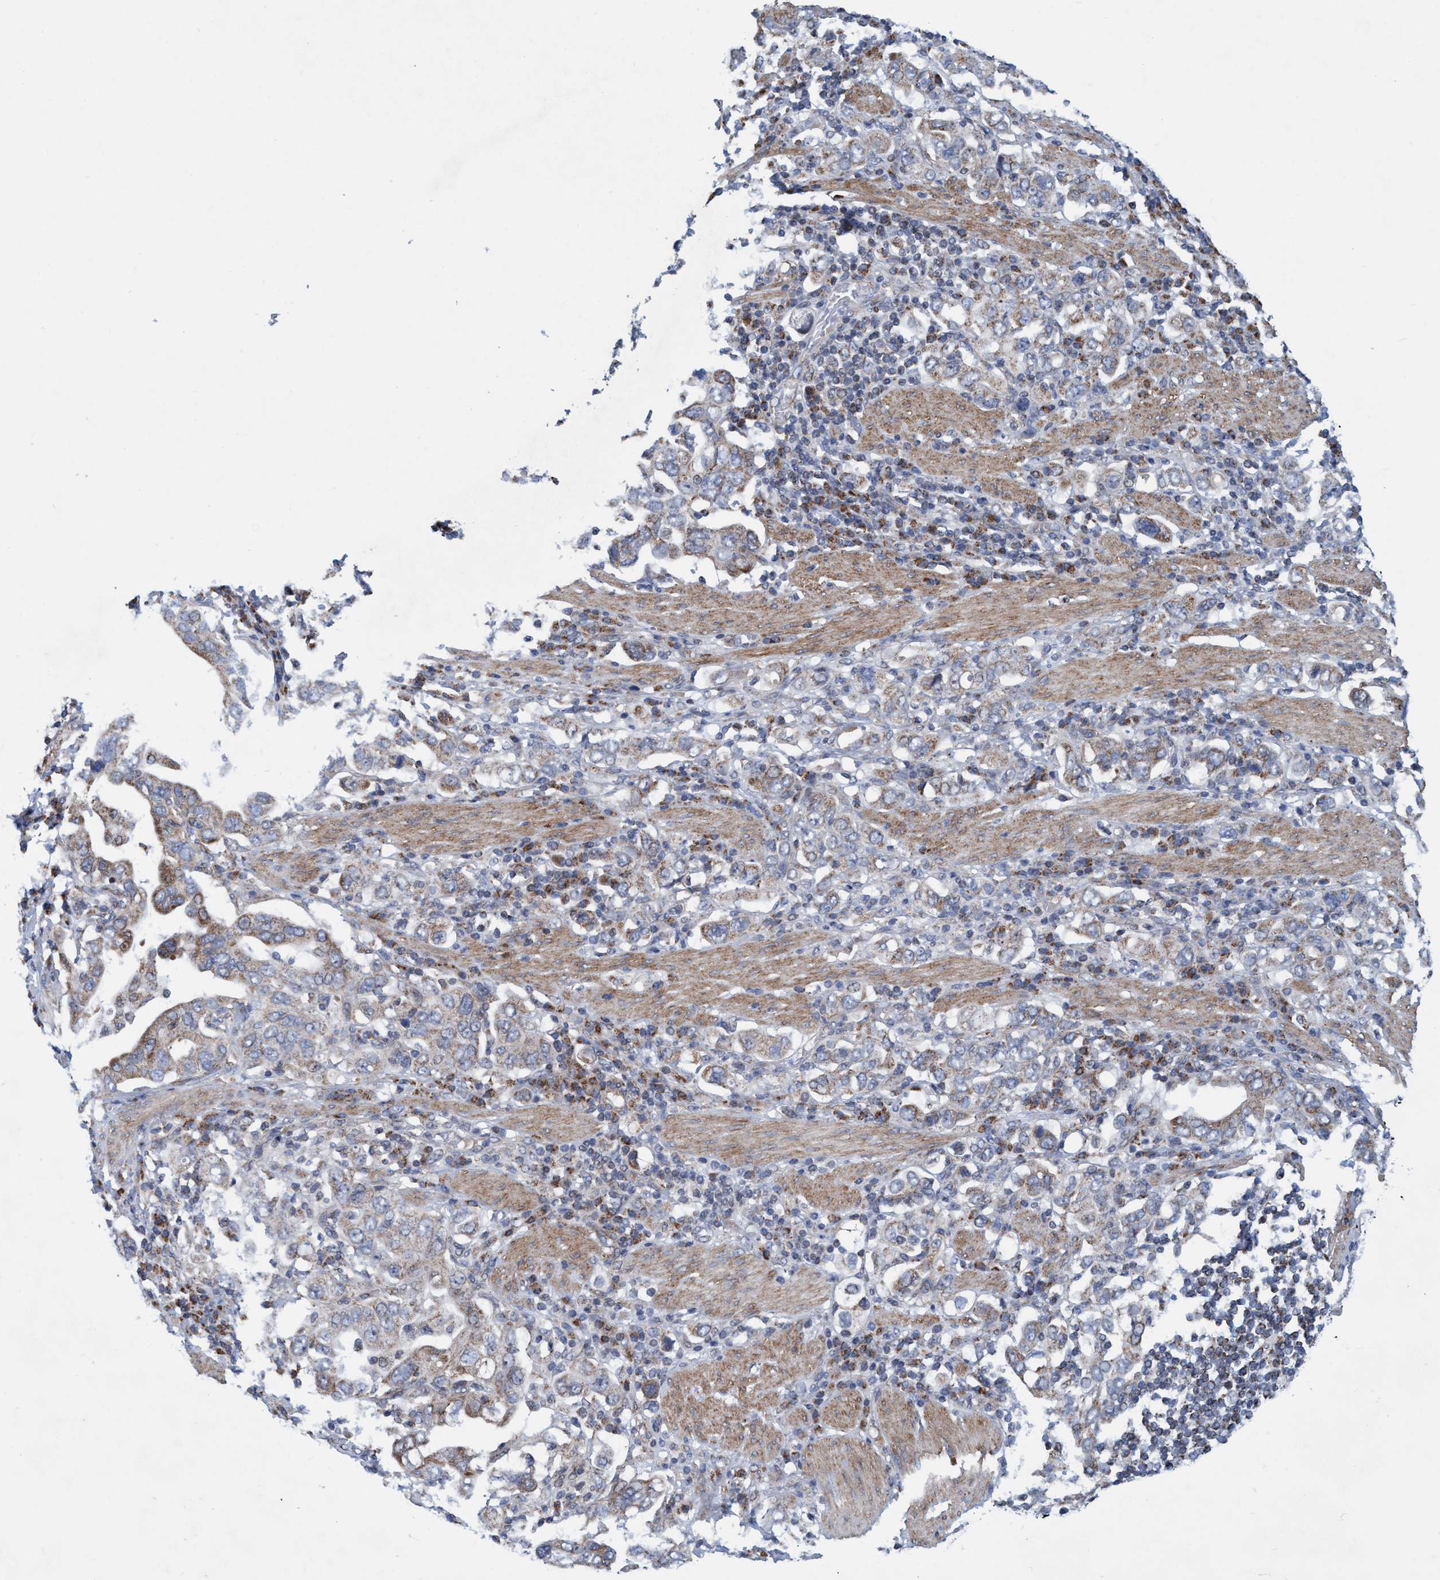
{"staining": {"intensity": "weak", "quantity": "25%-75%", "location": "cytoplasmic/membranous"}, "tissue": "stomach cancer", "cell_type": "Tumor cells", "image_type": "cancer", "snomed": [{"axis": "morphology", "description": "Adenocarcinoma, NOS"}, {"axis": "topography", "description": "Stomach, upper"}], "caption": "Approximately 25%-75% of tumor cells in human adenocarcinoma (stomach) show weak cytoplasmic/membranous protein staining as visualized by brown immunohistochemical staining.", "gene": "POLR1F", "patient": {"sex": "male", "age": 62}}